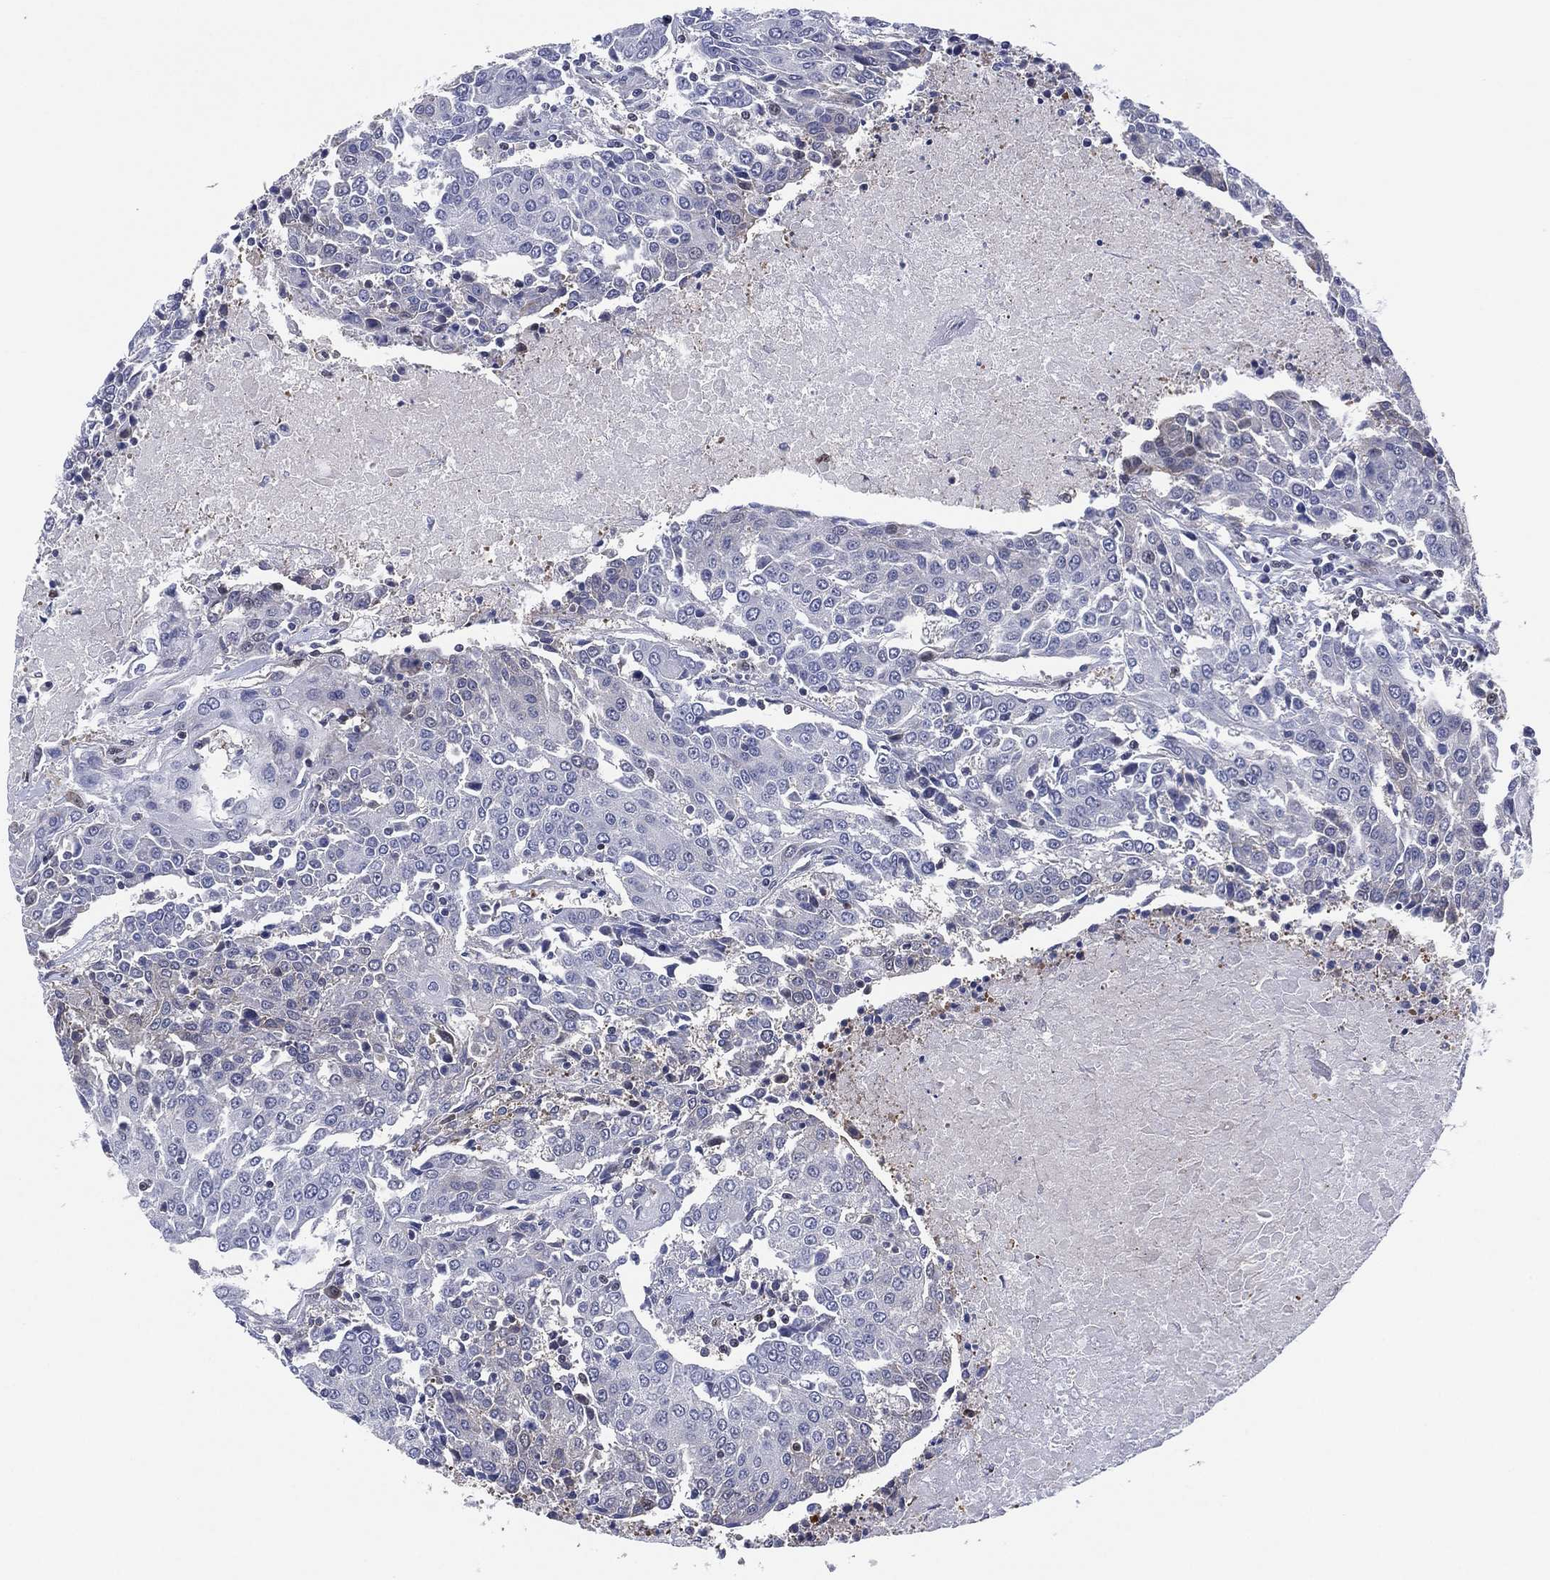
{"staining": {"intensity": "negative", "quantity": "none", "location": "none"}, "tissue": "urothelial cancer", "cell_type": "Tumor cells", "image_type": "cancer", "snomed": [{"axis": "morphology", "description": "Urothelial carcinoma, High grade"}, {"axis": "topography", "description": "Urinary bladder"}], "caption": "This is an immunohistochemistry image of high-grade urothelial carcinoma. There is no positivity in tumor cells.", "gene": "SLC4A4", "patient": {"sex": "female", "age": 85}}